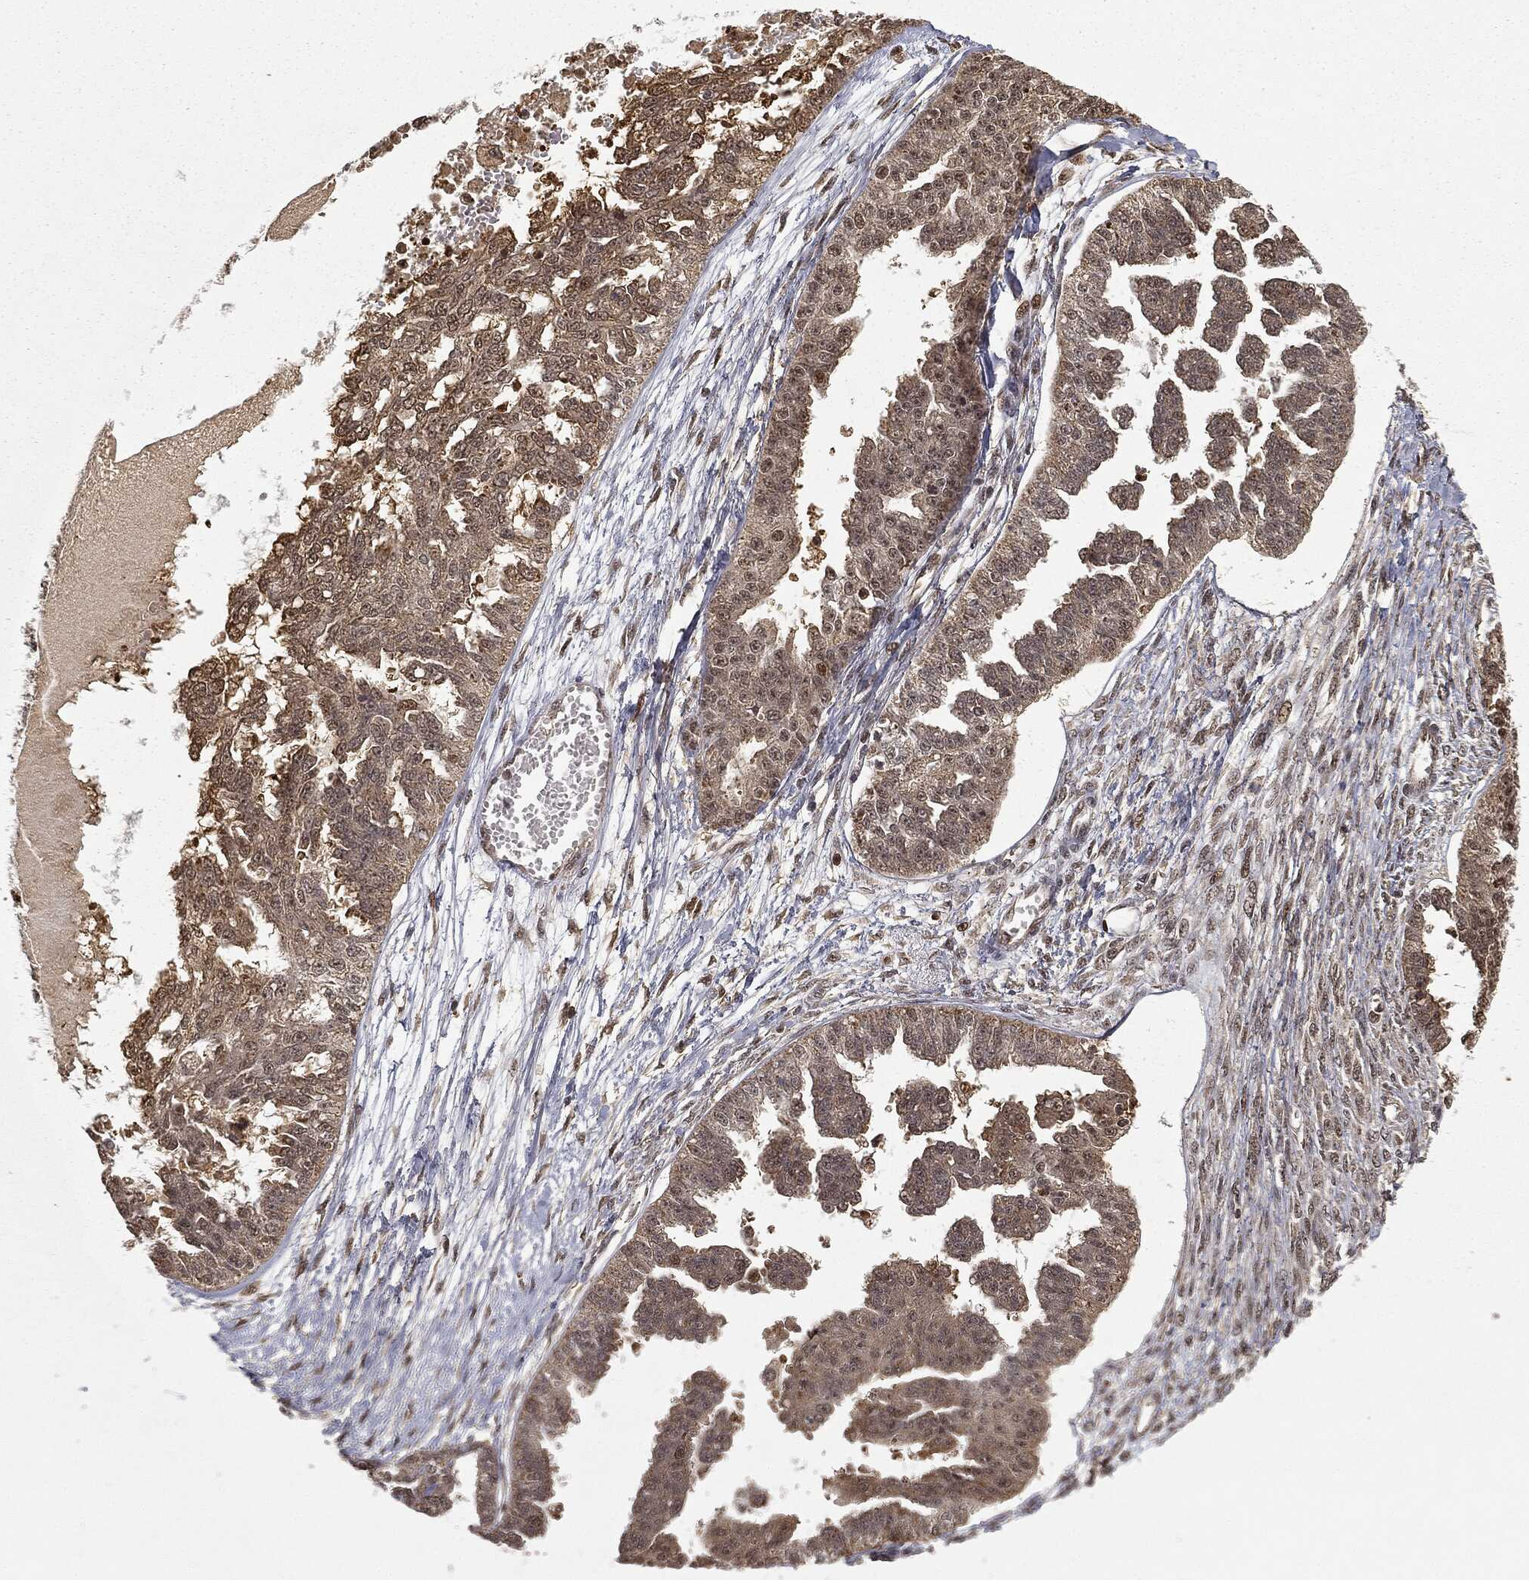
{"staining": {"intensity": "moderate", "quantity": ">75%", "location": "cytoplasmic/membranous"}, "tissue": "ovarian cancer", "cell_type": "Tumor cells", "image_type": "cancer", "snomed": [{"axis": "morphology", "description": "Cystadenocarcinoma, serous, NOS"}, {"axis": "topography", "description": "Ovary"}], "caption": "Ovarian serous cystadenocarcinoma was stained to show a protein in brown. There is medium levels of moderate cytoplasmic/membranous positivity in approximately >75% of tumor cells. Using DAB (brown) and hematoxylin (blue) stains, captured at high magnification using brightfield microscopy.", "gene": "ZNHIT6", "patient": {"sex": "female", "age": 58}}